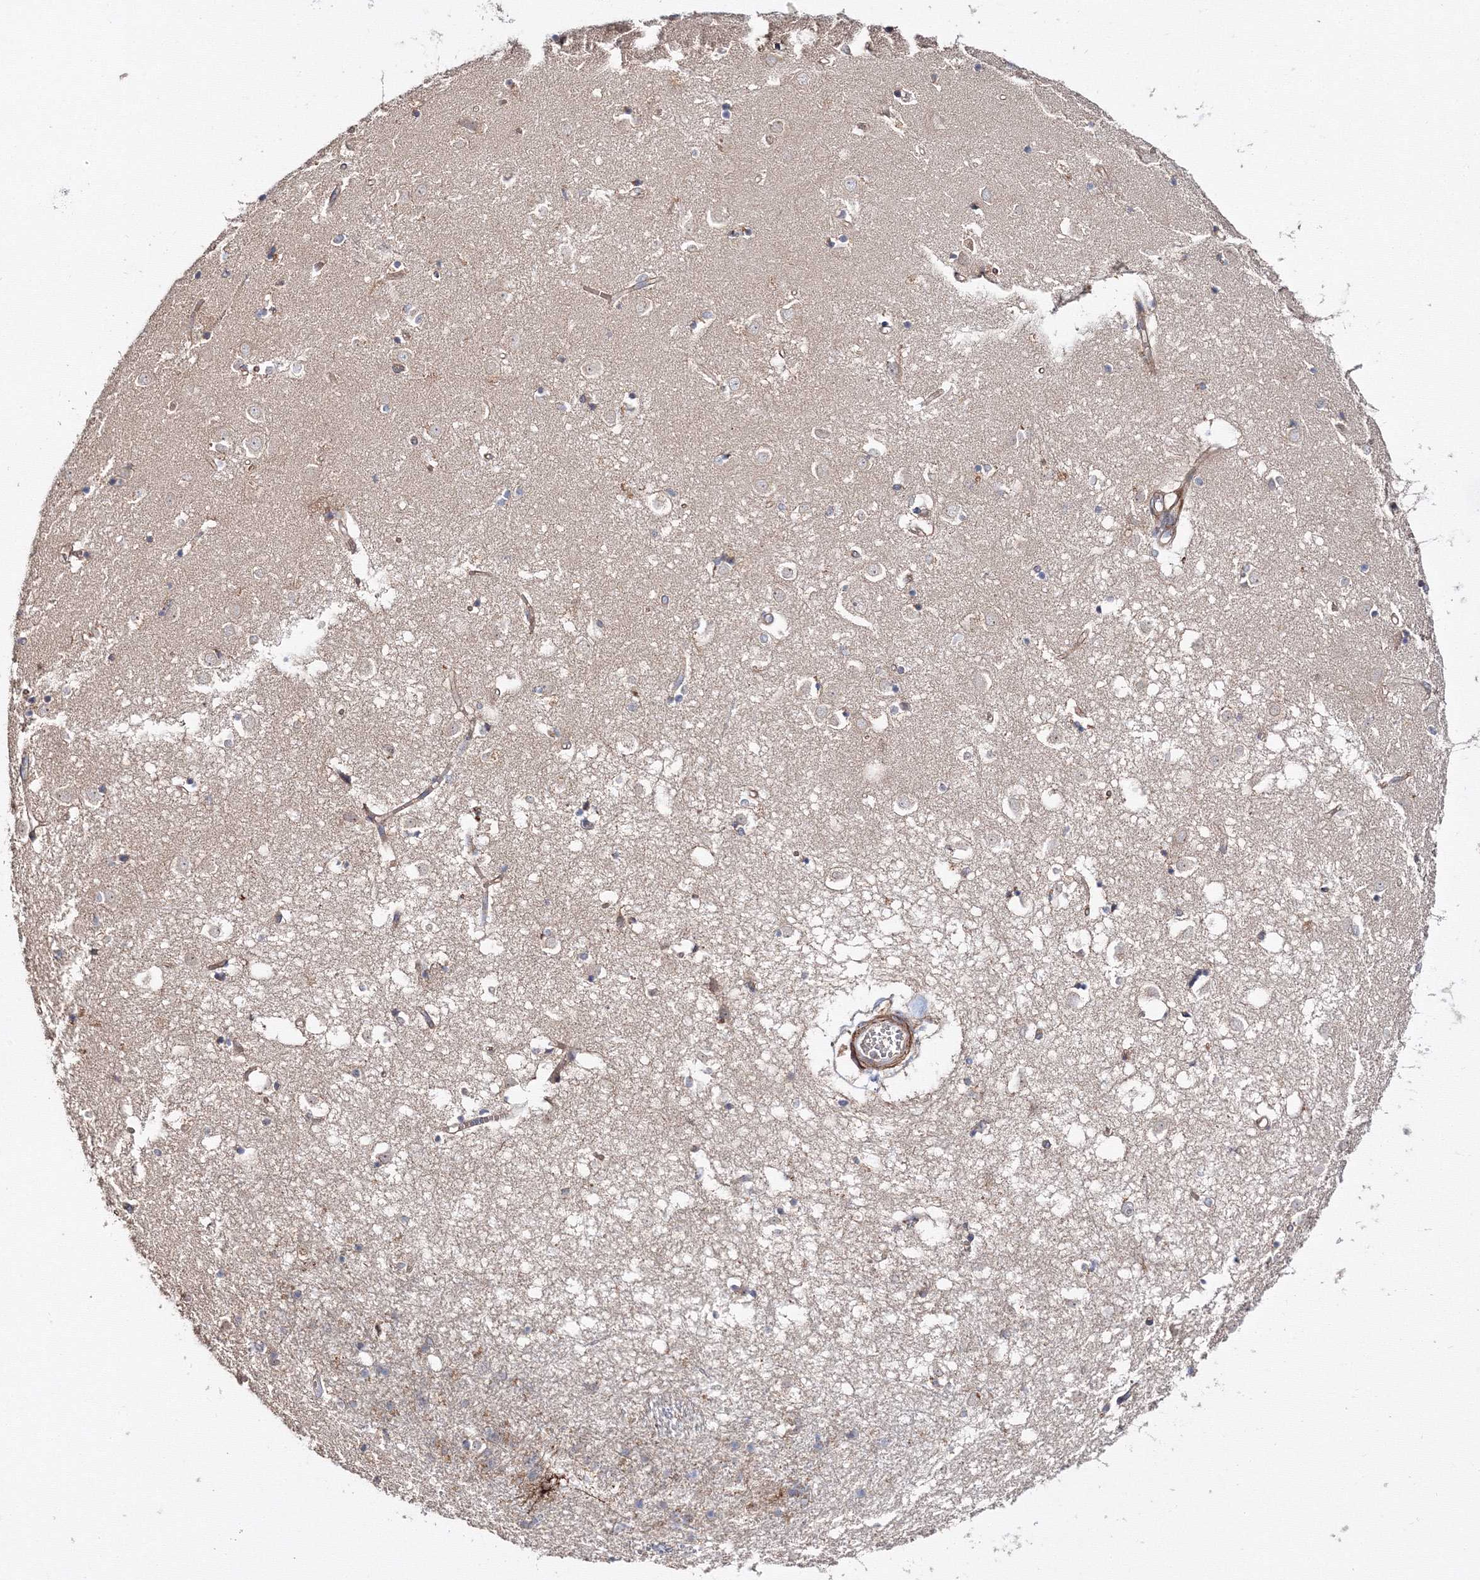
{"staining": {"intensity": "weak", "quantity": "<25%", "location": "cytoplasmic/membranous"}, "tissue": "caudate", "cell_type": "Glial cells", "image_type": "normal", "snomed": [{"axis": "morphology", "description": "Normal tissue, NOS"}, {"axis": "topography", "description": "Lateral ventricle wall"}], "caption": "This is a photomicrograph of immunohistochemistry staining of normal caudate, which shows no staining in glial cells.", "gene": "DDO", "patient": {"sex": "male", "age": 45}}